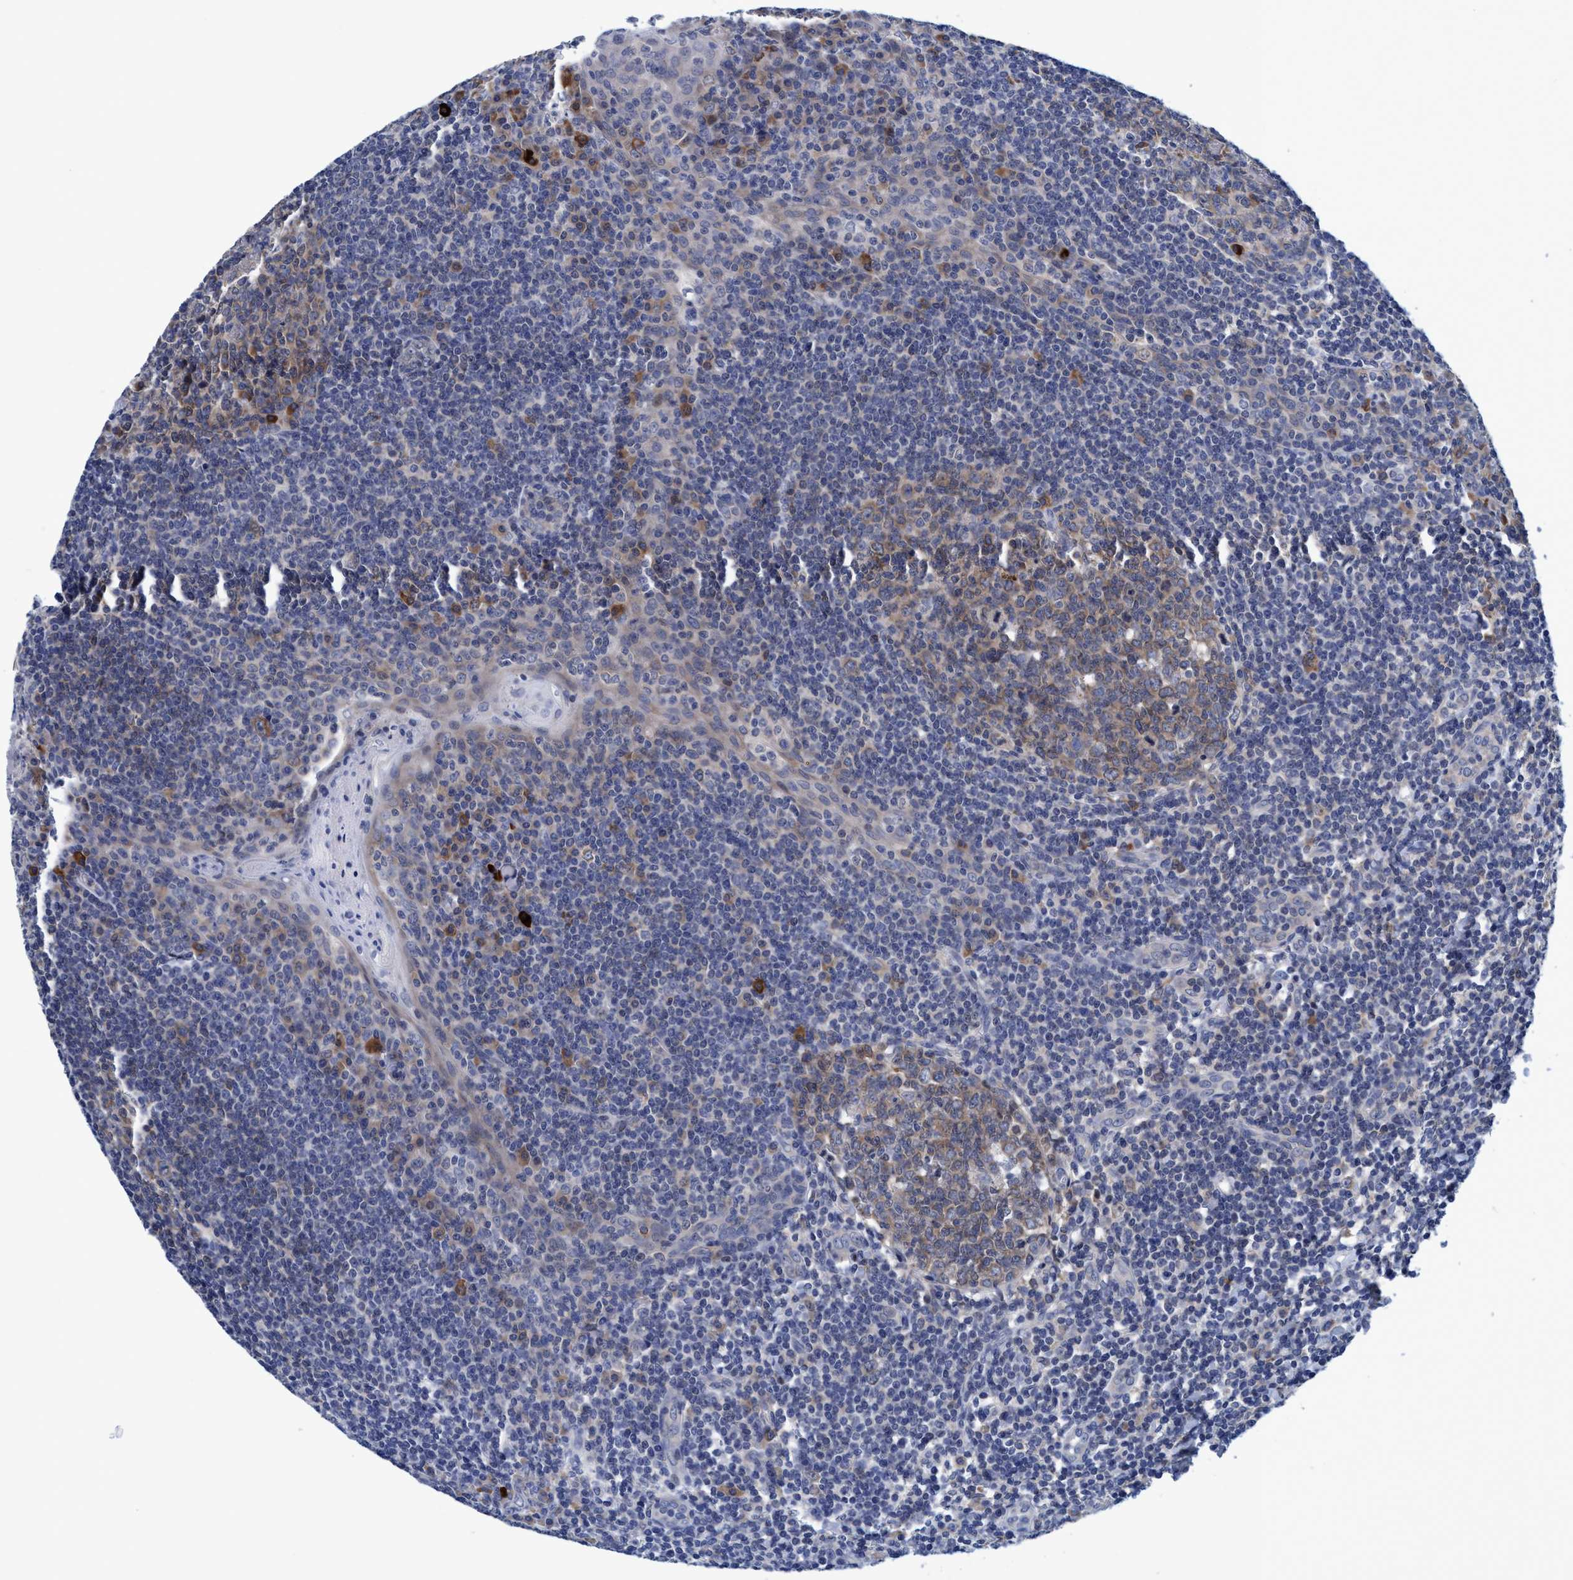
{"staining": {"intensity": "weak", "quantity": ">75%", "location": "cytoplasmic/membranous"}, "tissue": "tonsil", "cell_type": "Germinal center cells", "image_type": "normal", "snomed": [{"axis": "morphology", "description": "Normal tissue, NOS"}, {"axis": "topography", "description": "Tonsil"}], "caption": "A brown stain labels weak cytoplasmic/membranous staining of a protein in germinal center cells of unremarkable human tonsil. (DAB (3,3'-diaminobenzidine) = brown stain, brightfield microscopy at high magnification).", "gene": "CALCOCO2", "patient": {"sex": "male", "age": 31}}